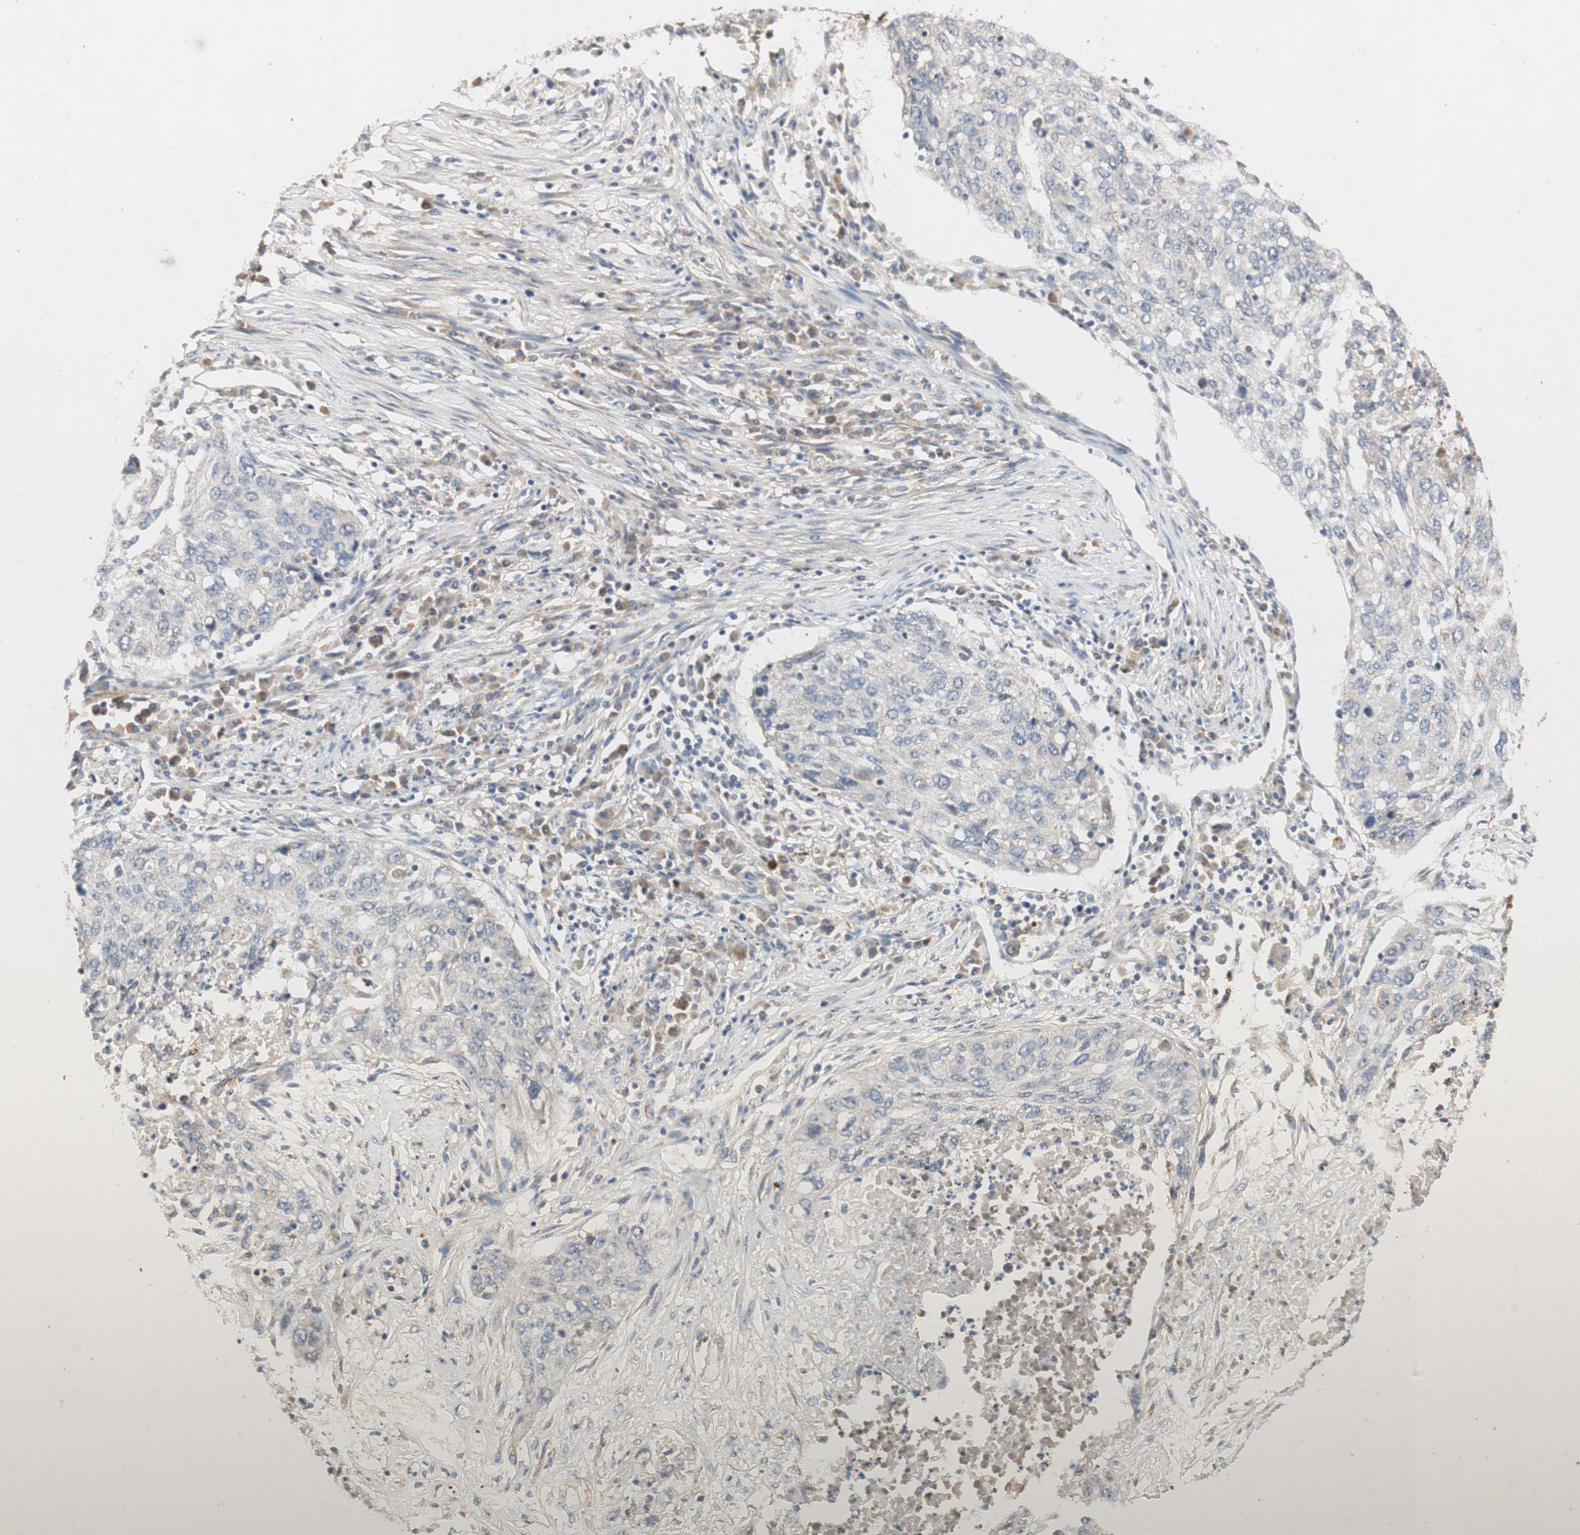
{"staining": {"intensity": "weak", "quantity": "<25%", "location": "cytoplasmic/membranous"}, "tissue": "lung cancer", "cell_type": "Tumor cells", "image_type": "cancer", "snomed": [{"axis": "morphology", "description": "Squamous cell carcinoma, NOS"}, {"axis": "topography", "description": "Lung"}], "caption": "The image reveals no significant staining in tumor cells of lung squamous cell carcinoma.", "gene": "NCLN", "patient": {"sex": "female", "age": 63}}